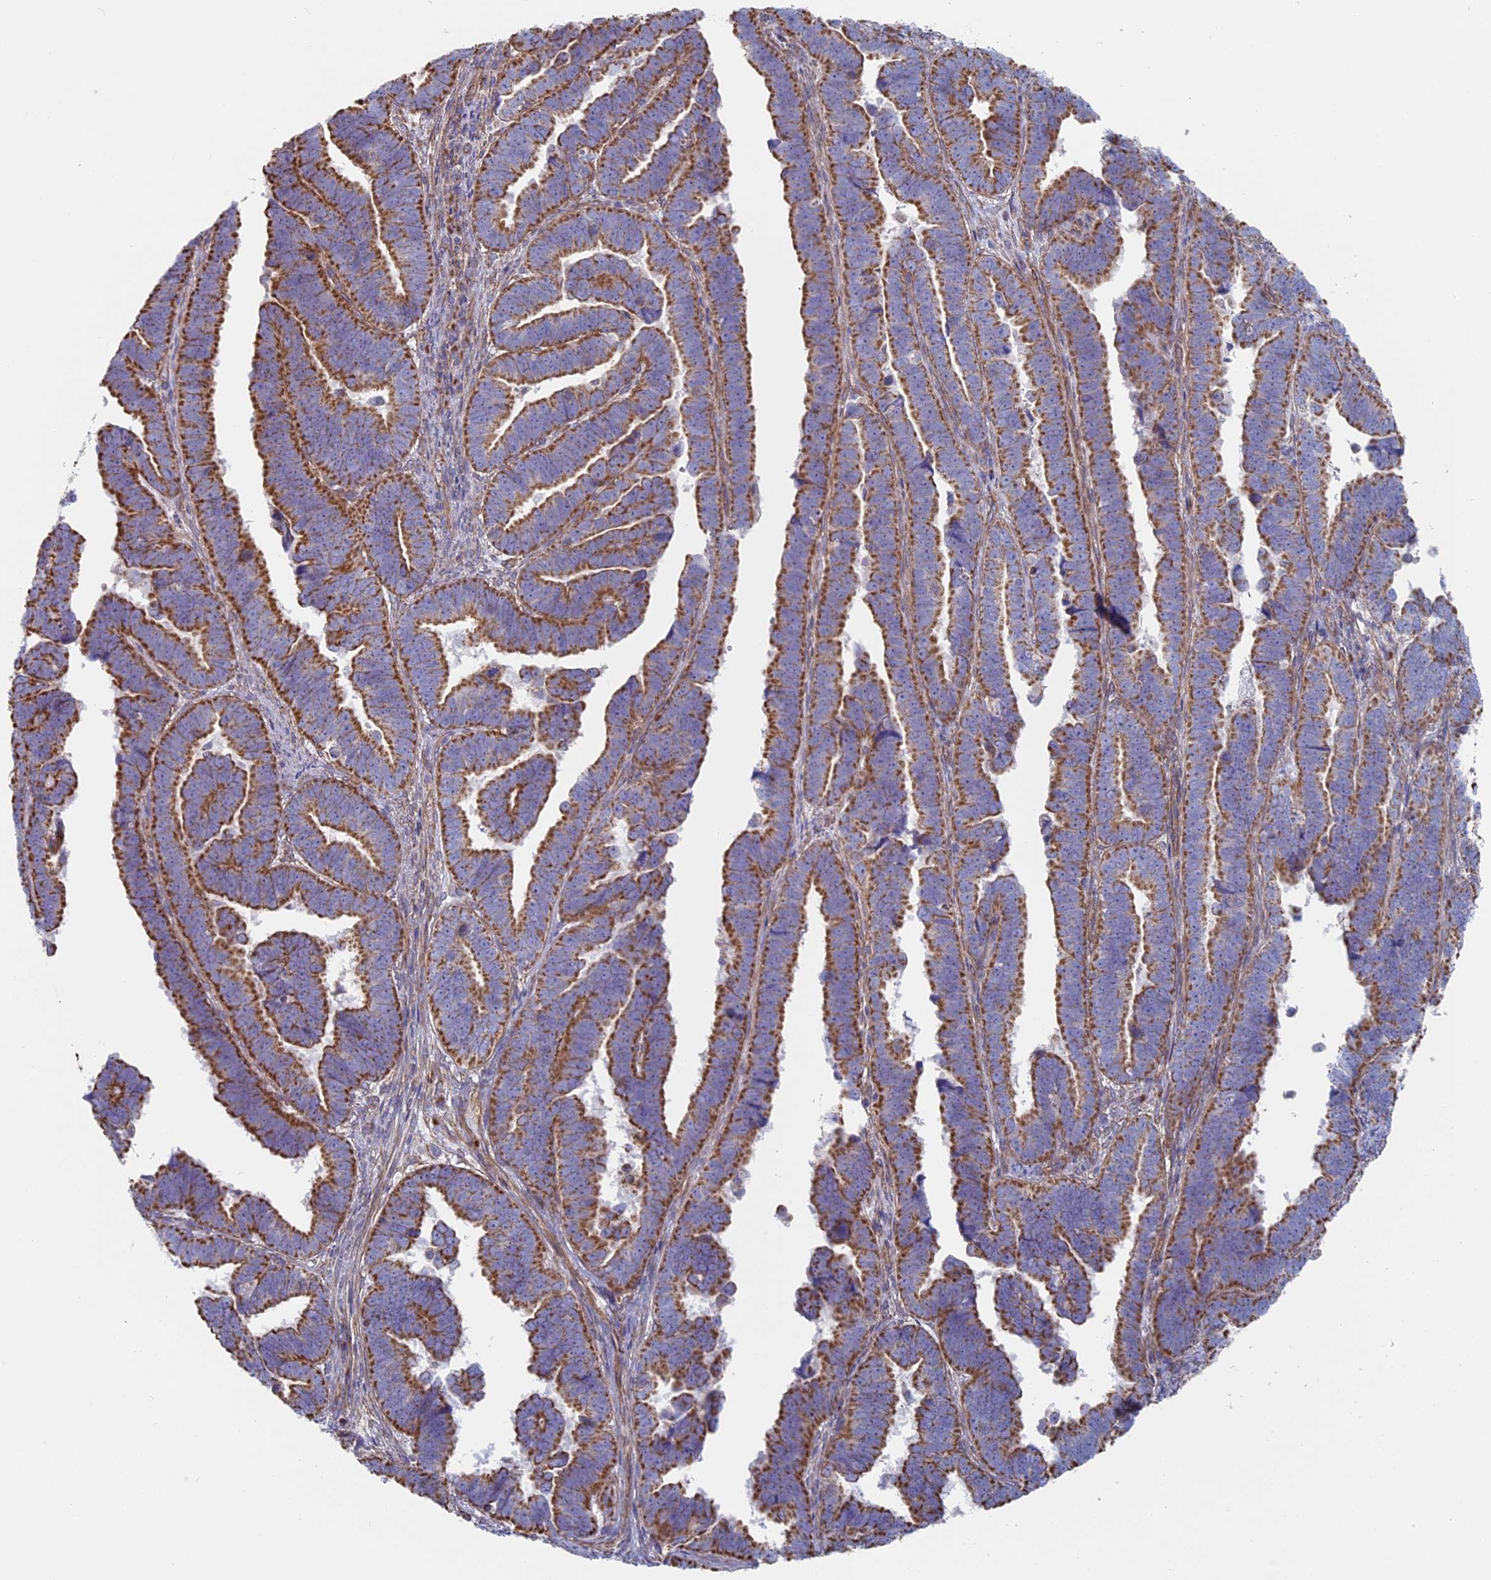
{"staining": {"intensity": "moderate", "quantity": ">75%", "location": "cytoplasmic/membranous"}, "tissue": "endometrial cancer", "cell_type": "Tumor cells", "image_type": "cancer", "snomed": [{"axis": "morphology", "description": "Adenocarcinoma, NOS"}, {"axis": "topography", "description": "Endometrium"}], "caption": "This is a histology image of immunohistochemistry (IHC) staining of endometrial adenocarcinoma, which shows moderate positivity in the cytoplasmic/membranous of tumor cells.", "gene": "DDA1", "patient": {"sex": "female", "age": 75}}